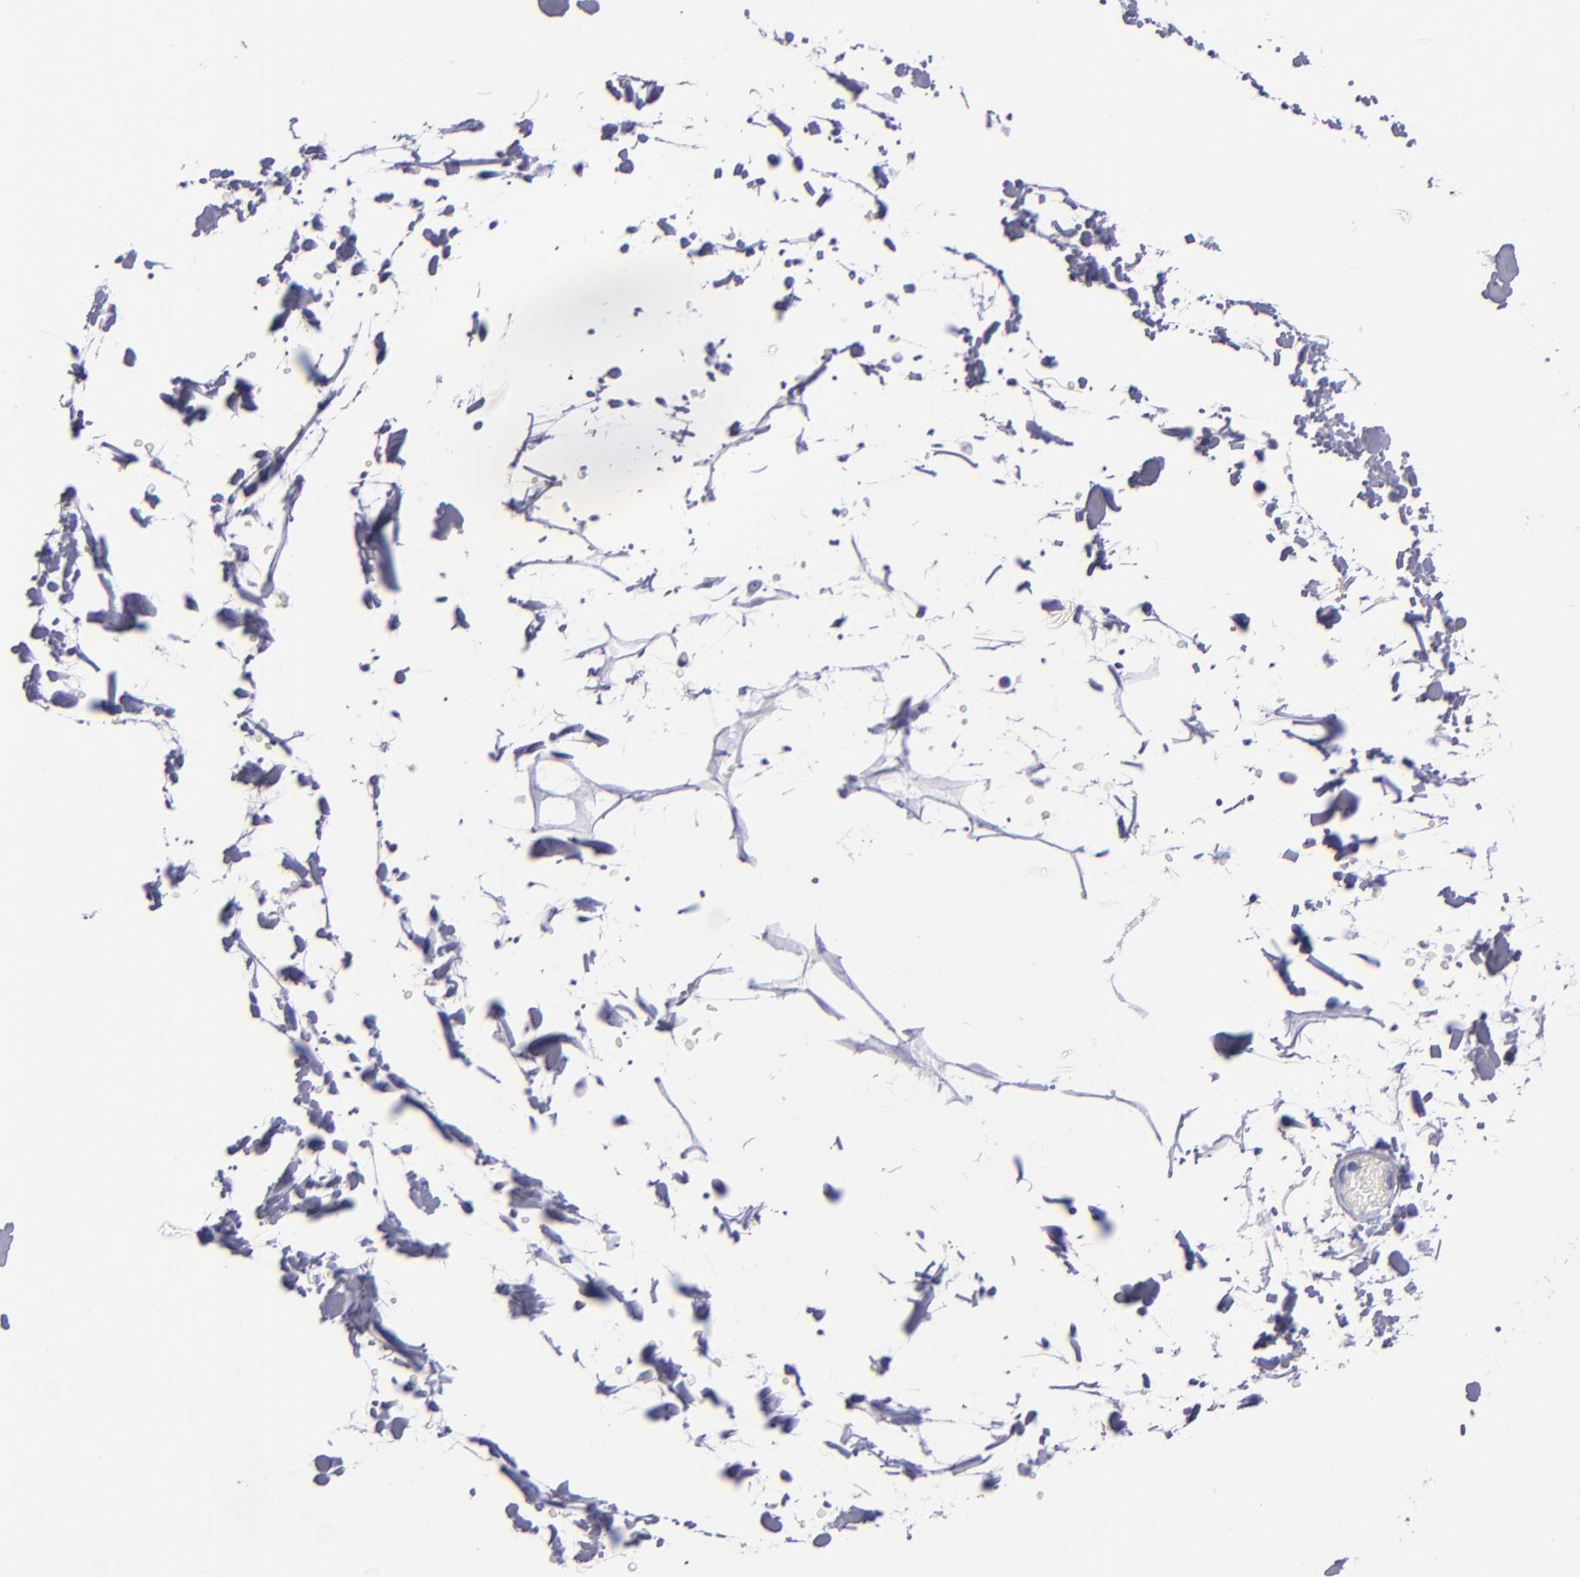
{"staining": {"intensity": "negative", "quantity": "none", "location": "none"}, "tissue": "adipose tissue", "cell_type": "Adipocytes", "image_type": "normal", "snomed": [{"axis": "morphology", "description": "Normal tissue, NOS"}, {"axis": "topography", "description": "Soft tissue"}], "caption": "The micrograph reveals no staining of adipocytes in unremarkable adipose tissue.", "gene": "CD38", "patient": {"sex": "male", "age": 72}}